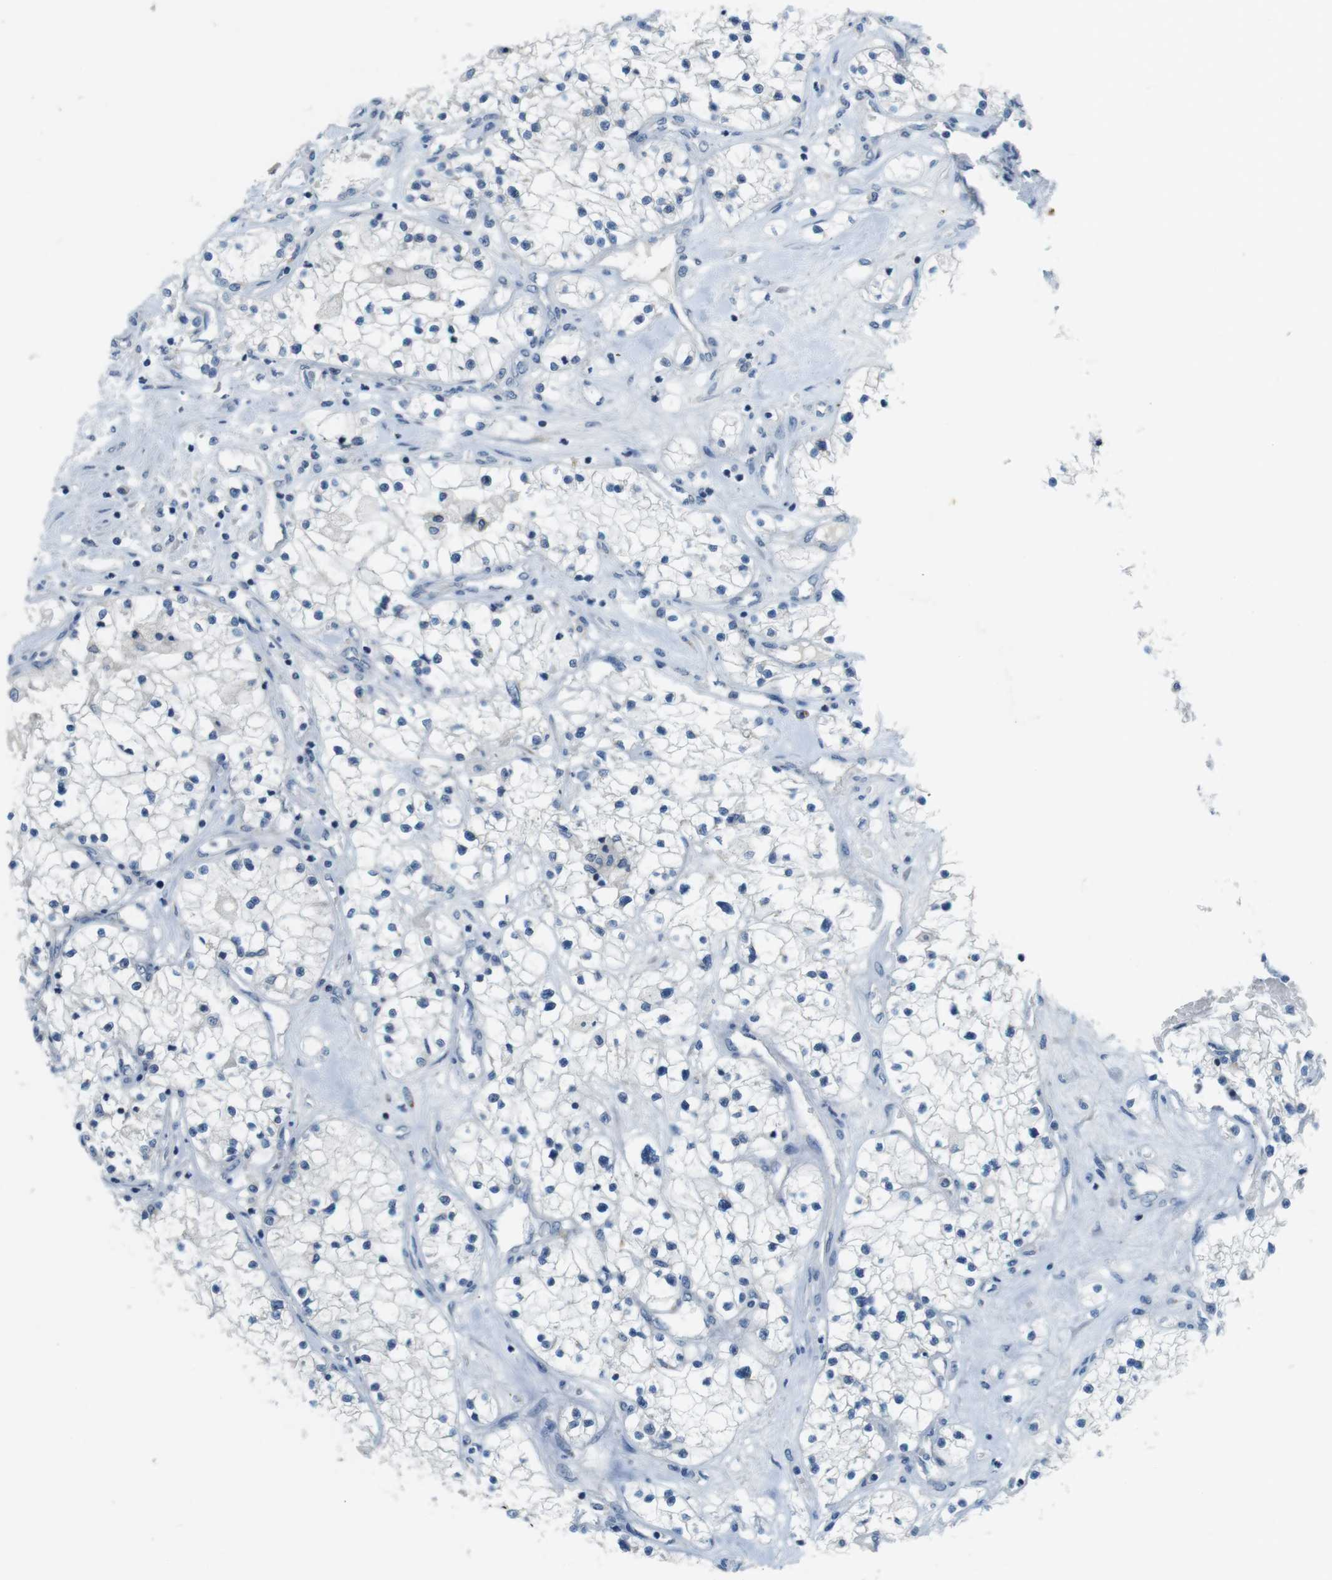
{"staining": {"intensity": "negative", "quantity": "none", "location": "none"}, "tissue": "renal cancer", "cell_type": "Tumor cells", "image_type": "cancer", "snomed": [{"axis": "morphology", "description": "Adenocarcinoma, NOS"}, {"axis": "topography", "description": "Kidney"}], "caption": "An immunohistochemistry (IHC) histopathology image of adenocarcinoma (renal) is shown. There is no staining in tumor cells of adenocarcinoma (renal).", "gene": "MUC5B", "patient": {"sex": "male", "age": 68}}